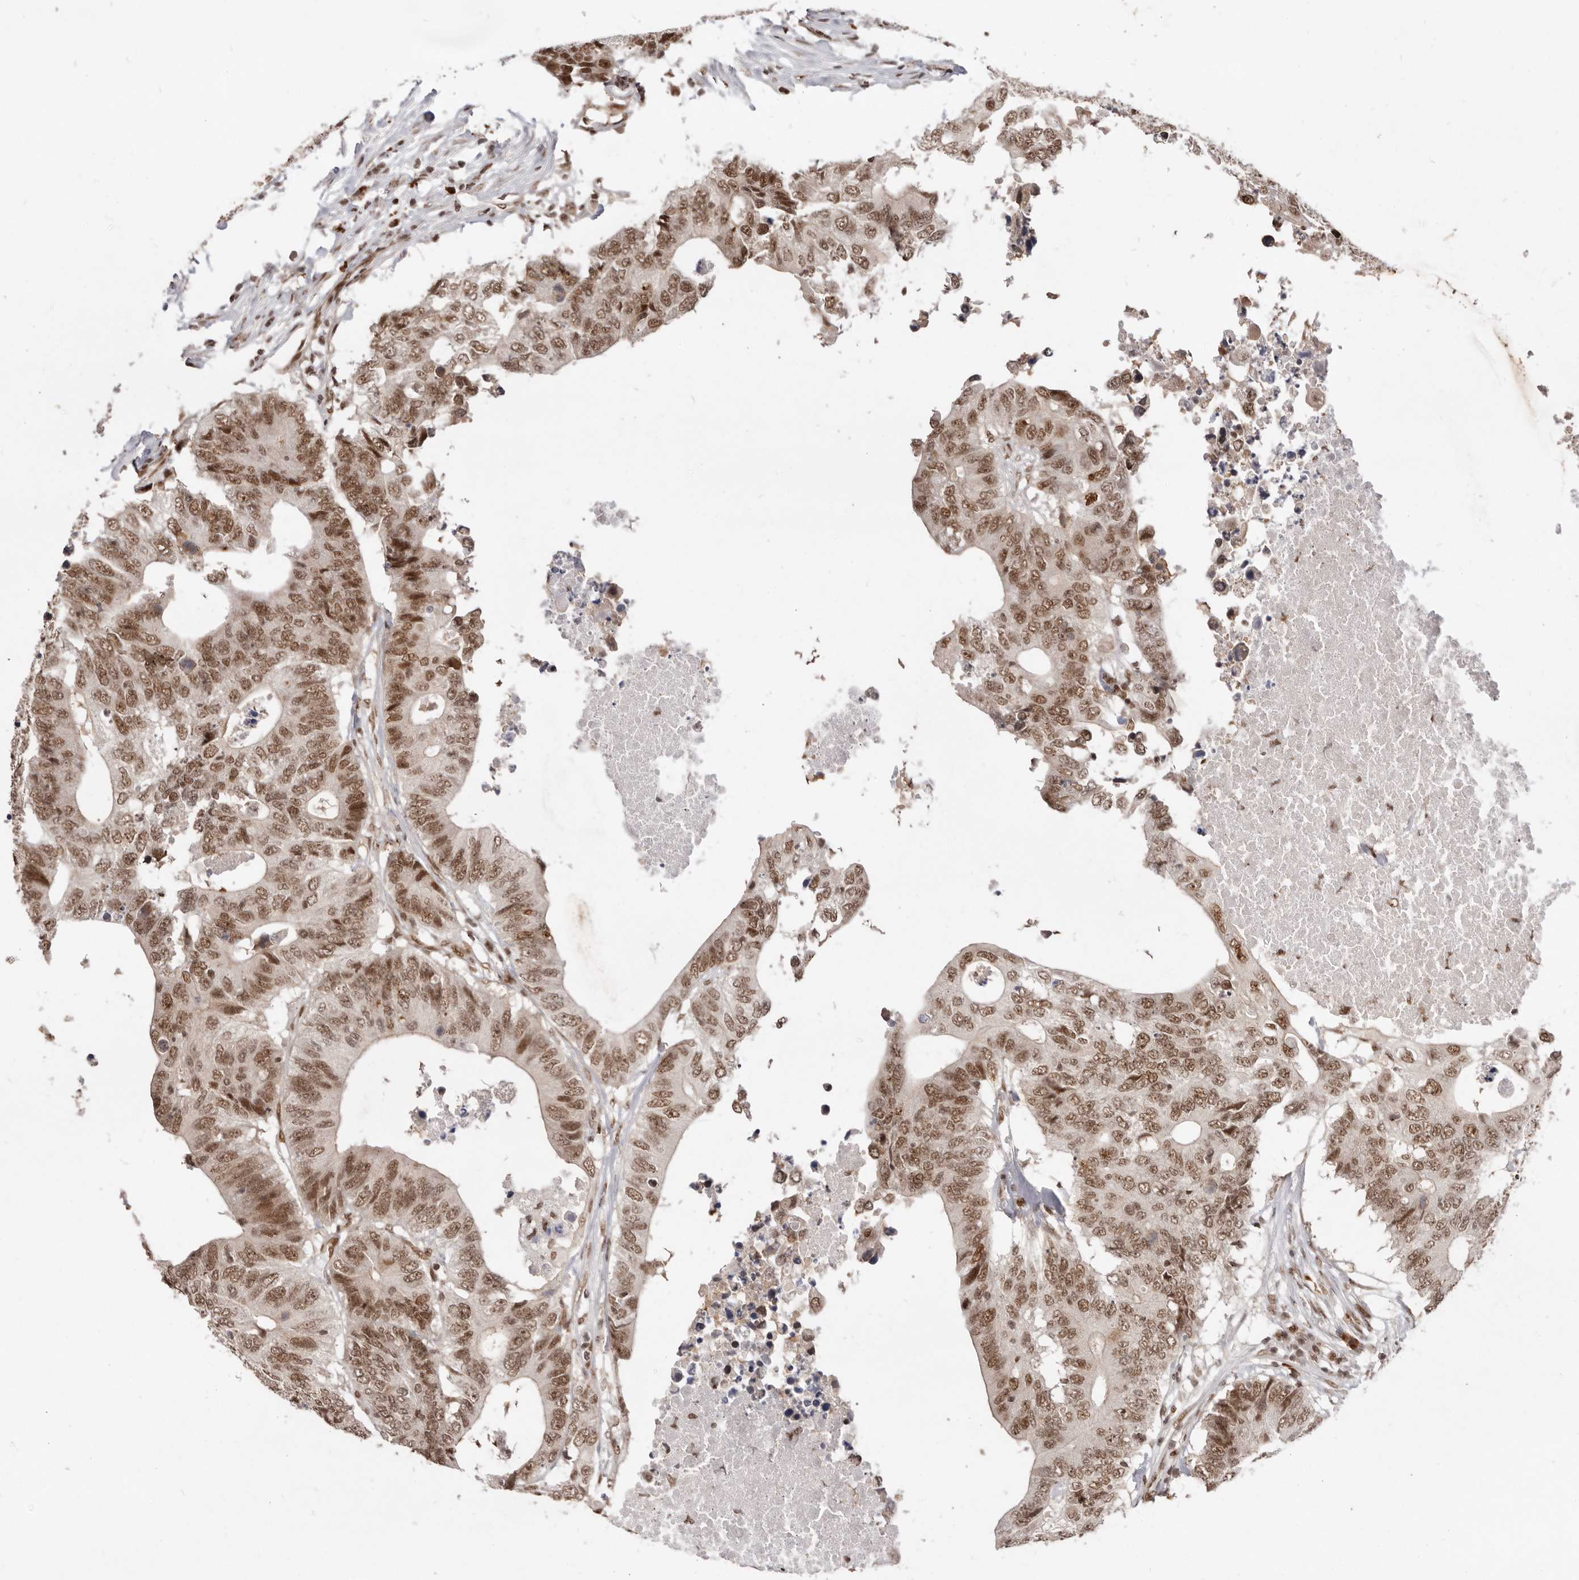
{"staining": {"intensity": "moderate", "quantity": ">75%", "location": "nuclear"}, "tissue": "colorectal cancer", "cell_type": "Tumor cells", "image_type": "cancer", "snomed": [{"axis": "morphology", "description": "Adenocarcinoma, NOS"}, {"axis": "topography", "description": "Colon"}], "caption": "Brown immunohistochemical staining in human adenocarcinoma (colorectal) exhibits moderate nuclear positivity in approximately >75% of tumor cells.", "gene": "CHTOP", "patient": {"sex": "male", "age": 71}}